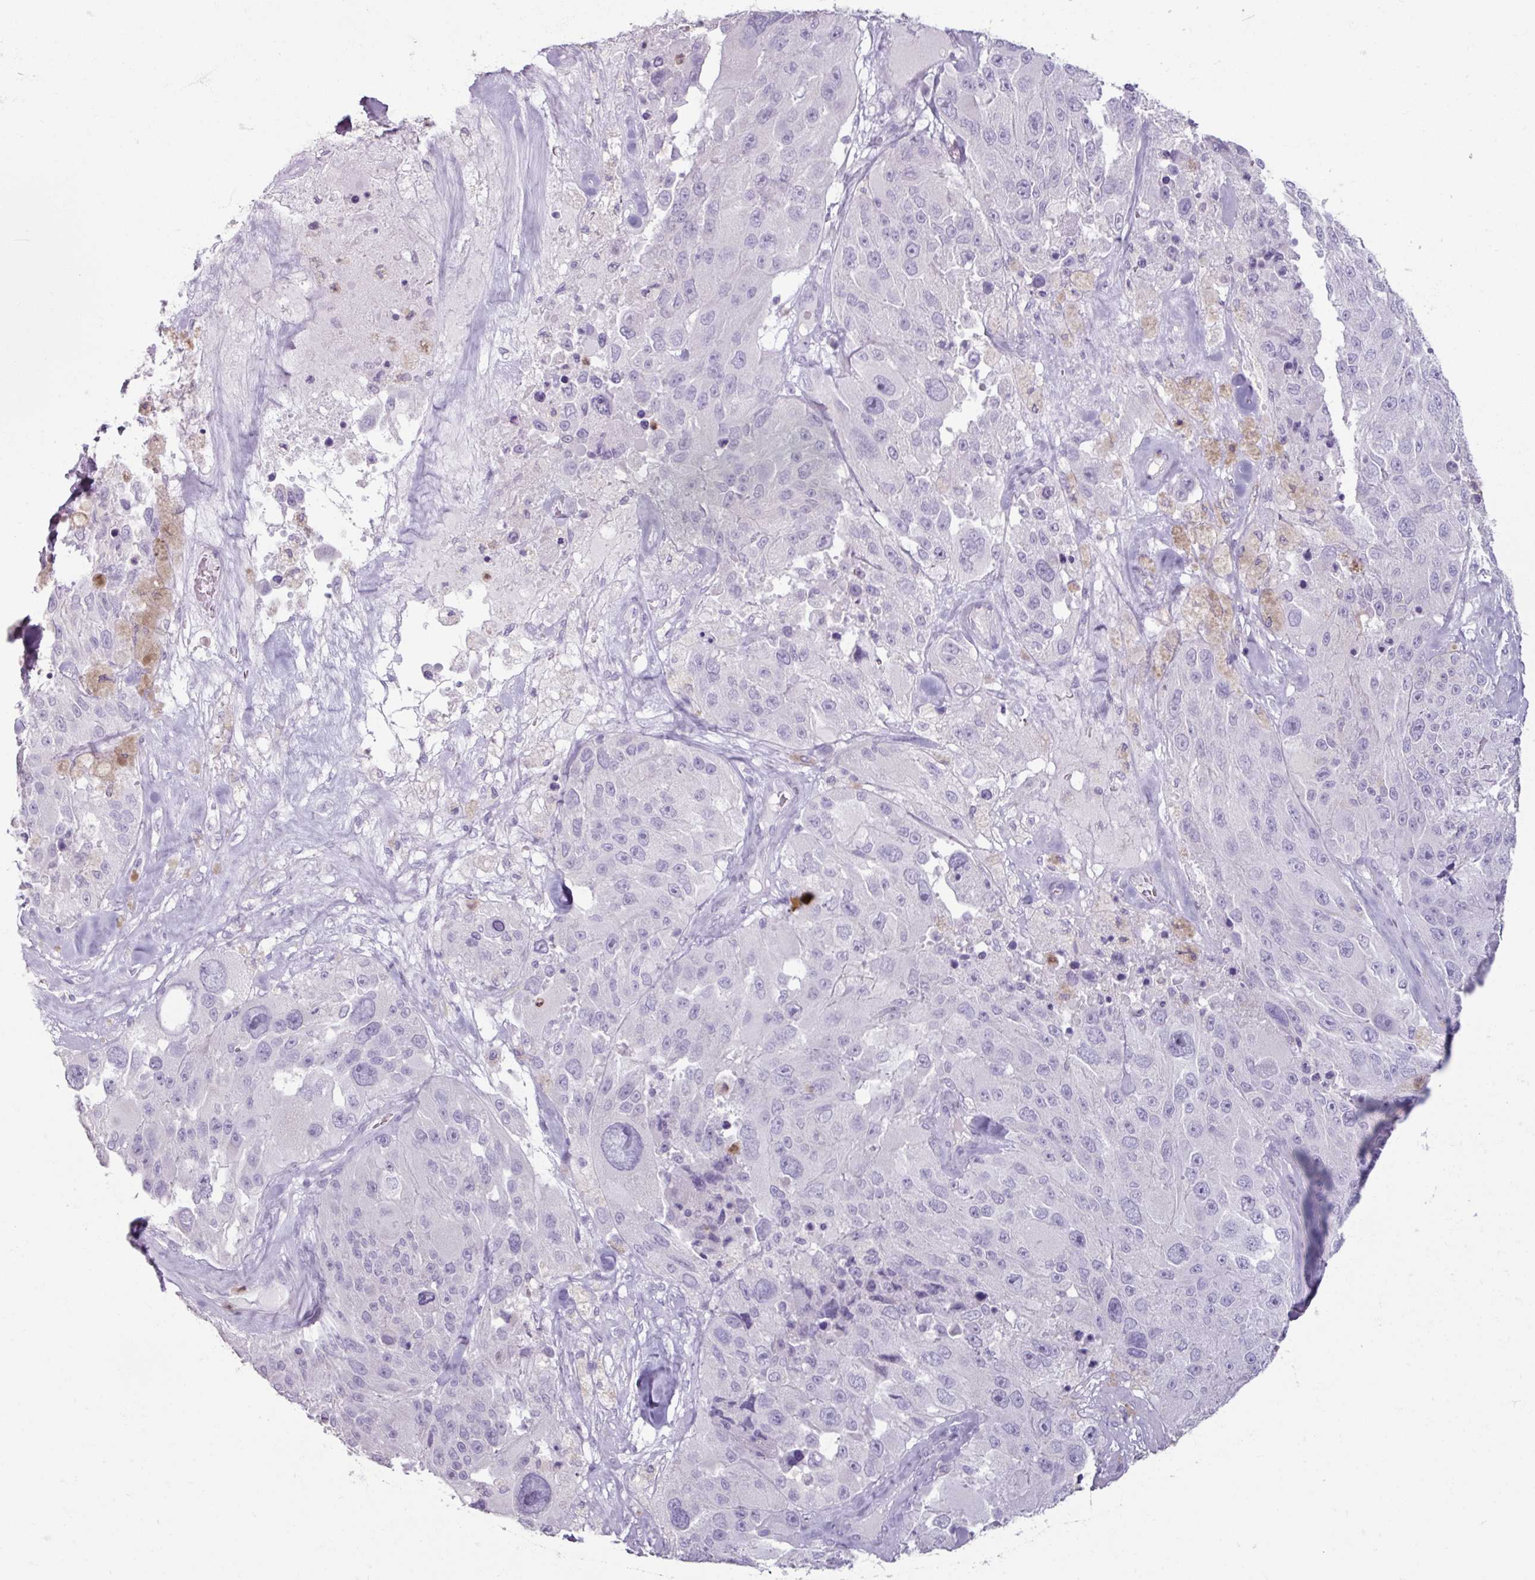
{"staining": {"intensity": "negative", "quantity": "none", "location": "none"}, "tissue": "melanoma", "cell_type": "Tumor cells", "image_type": "cancer", "snomed": [{"axis": "morphology", "description": "Malignant melanoma, Metastatic site"}, {"axis": "topography", "description": "Lymph node"}], "caption": "Tumor cells show no significant expression in melanoma.", "gene": "ARG1", "patient": {"sex": "male", "age": 62}}